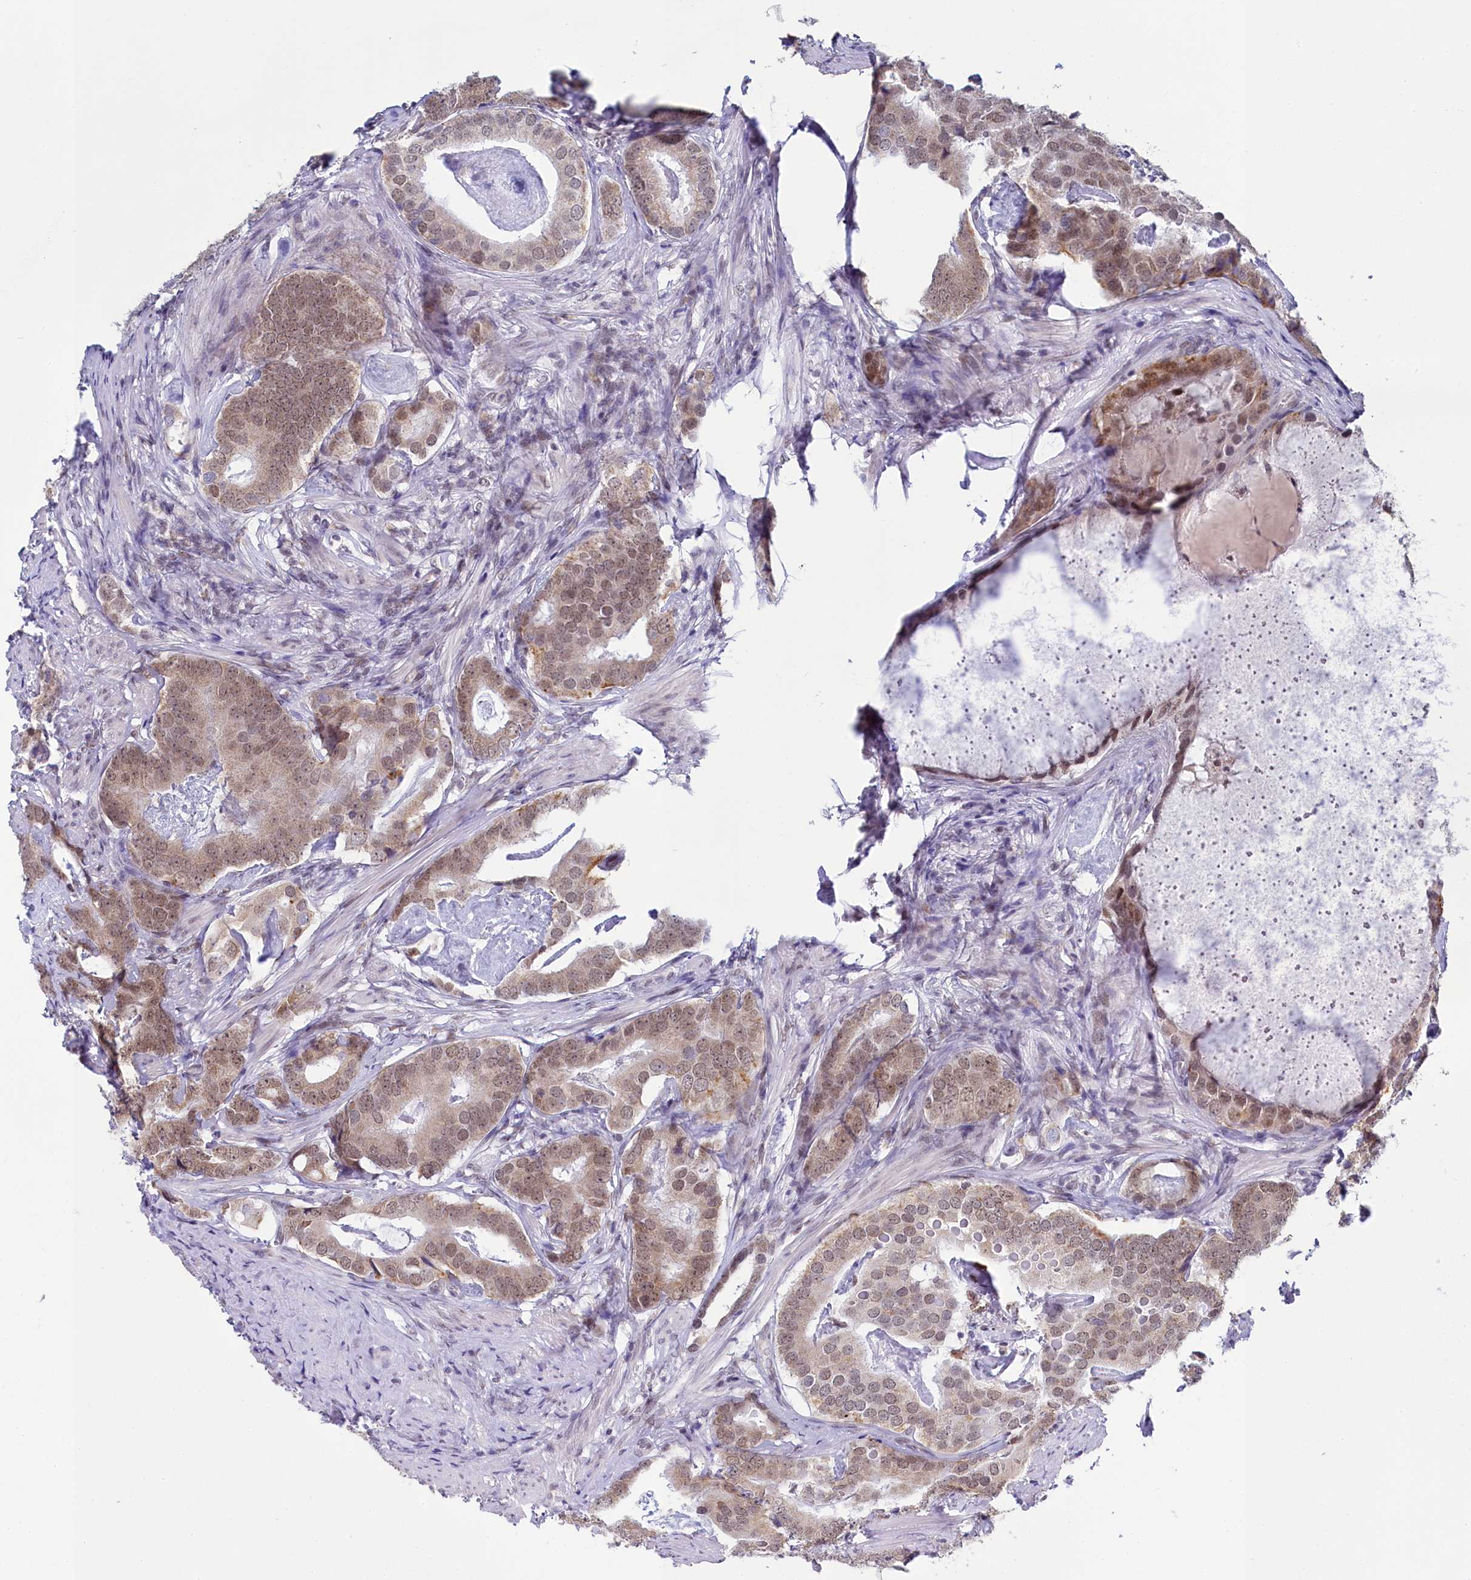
{"staining": {"intensity": "weak", "quantity": ">75%", "location": "nuclear"}, "tissue": "prostate cancer", "cell_type": "Tumor cells", "image_type": "cancer", "snomed": [{"axis": "morphology", "description": "Adenocarcinoma, Low grade"}, {"axis": "topography", "description": "Prostate"}], "caption": "Prostate cancer stained for a protein reveals weak nuclear positivity in tumor cells.", "gene": "PPHLN1", "patient": {"sex": "male", "age": 71}}